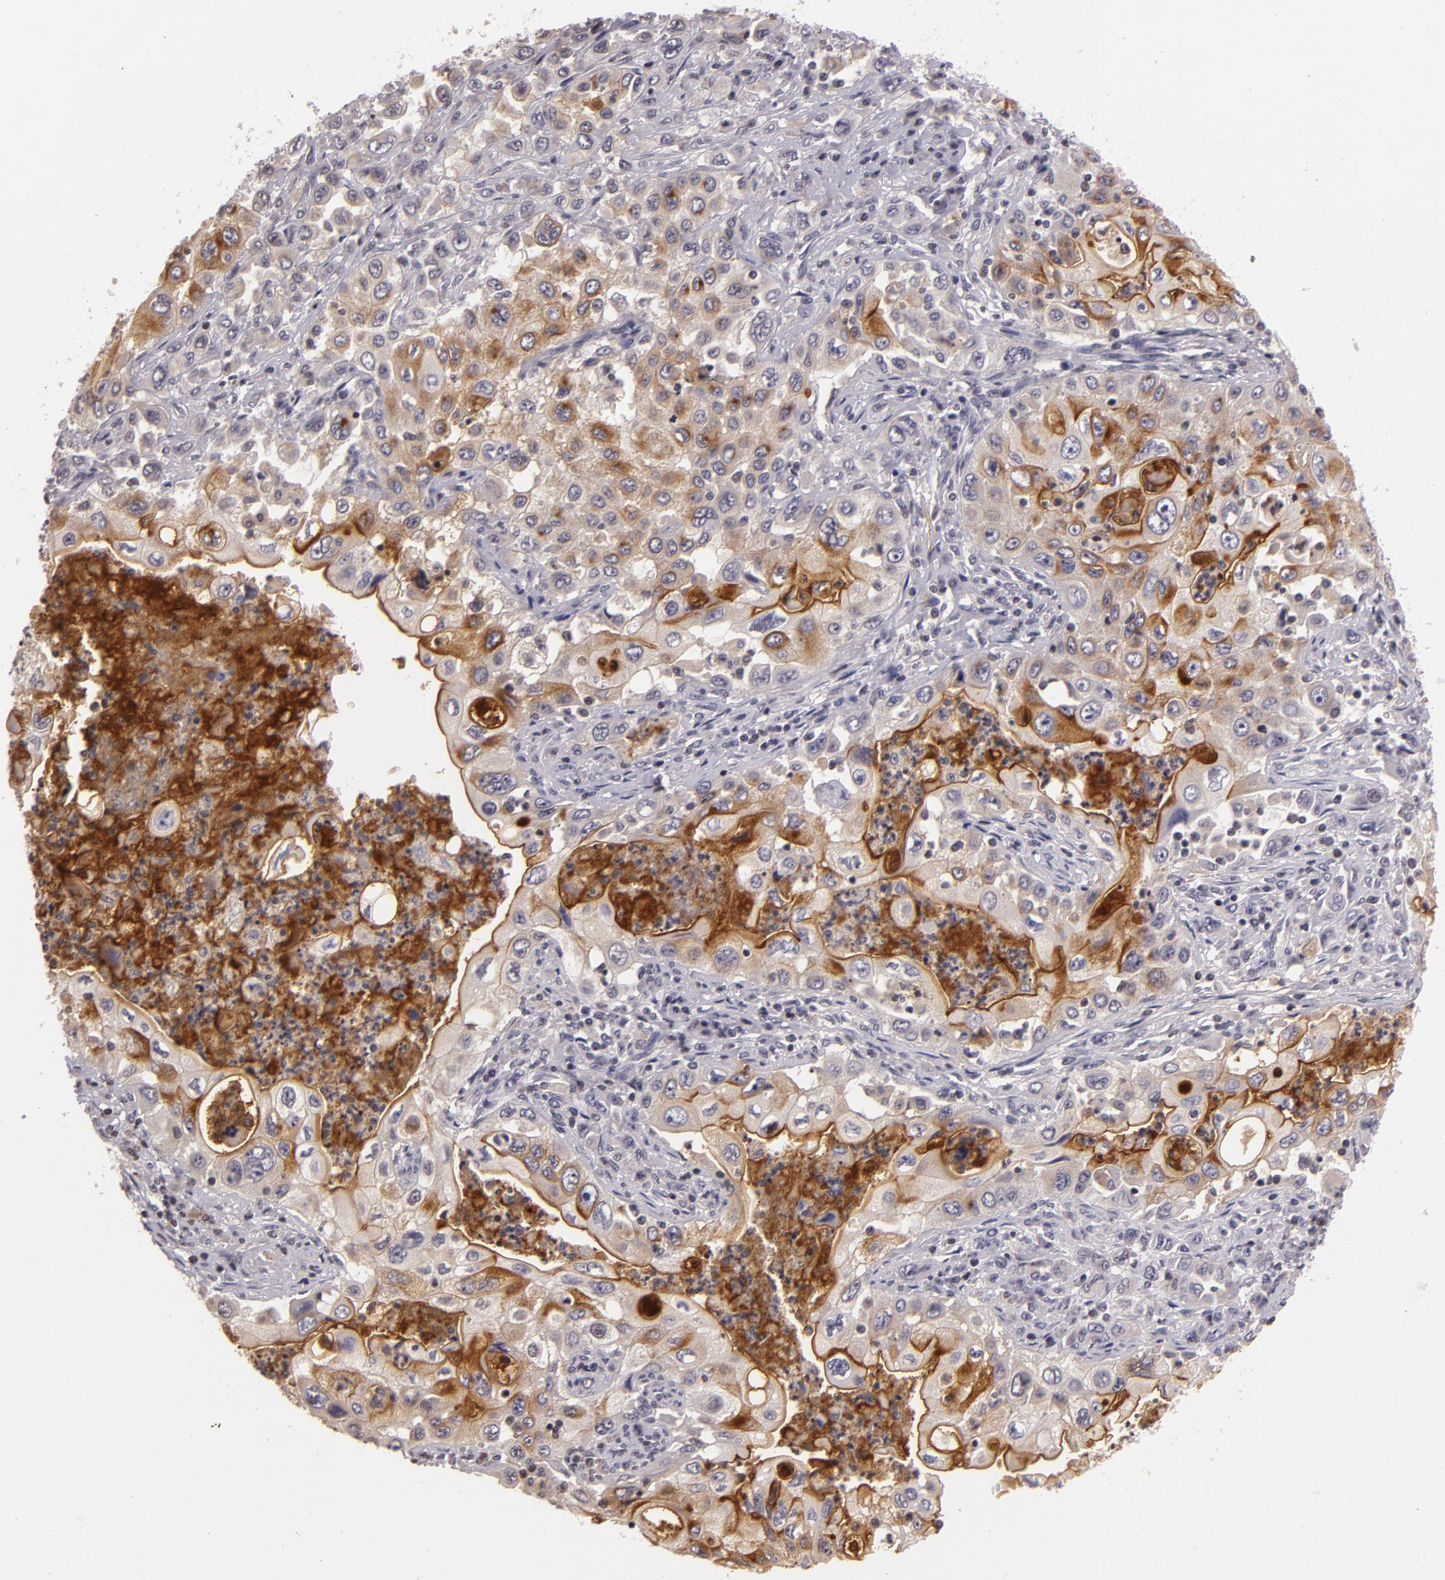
{"staining": {"intensity": "strong", "quantity": "25%-75%", "location": "cytoplasmic/membranous"}, "tissue": "pancreatic cancer", "cell_type": "Tumor cells", "image_type": "cancer", "snomed": [{"axis": "morphology", "description": "Adenocarcinoma, NOS"}, {"axis": "topography", "description": "Pancreas"}], "caption": "The image shows immunohistochemical staining of pancreatic cancer (adenocarcinoma). There is strong cytoplasmic/membranous positivity is identified in about 25%-75% of tumor cells.", "gene": "MUC1", "patient": {"sex": "male", "age": 70}}